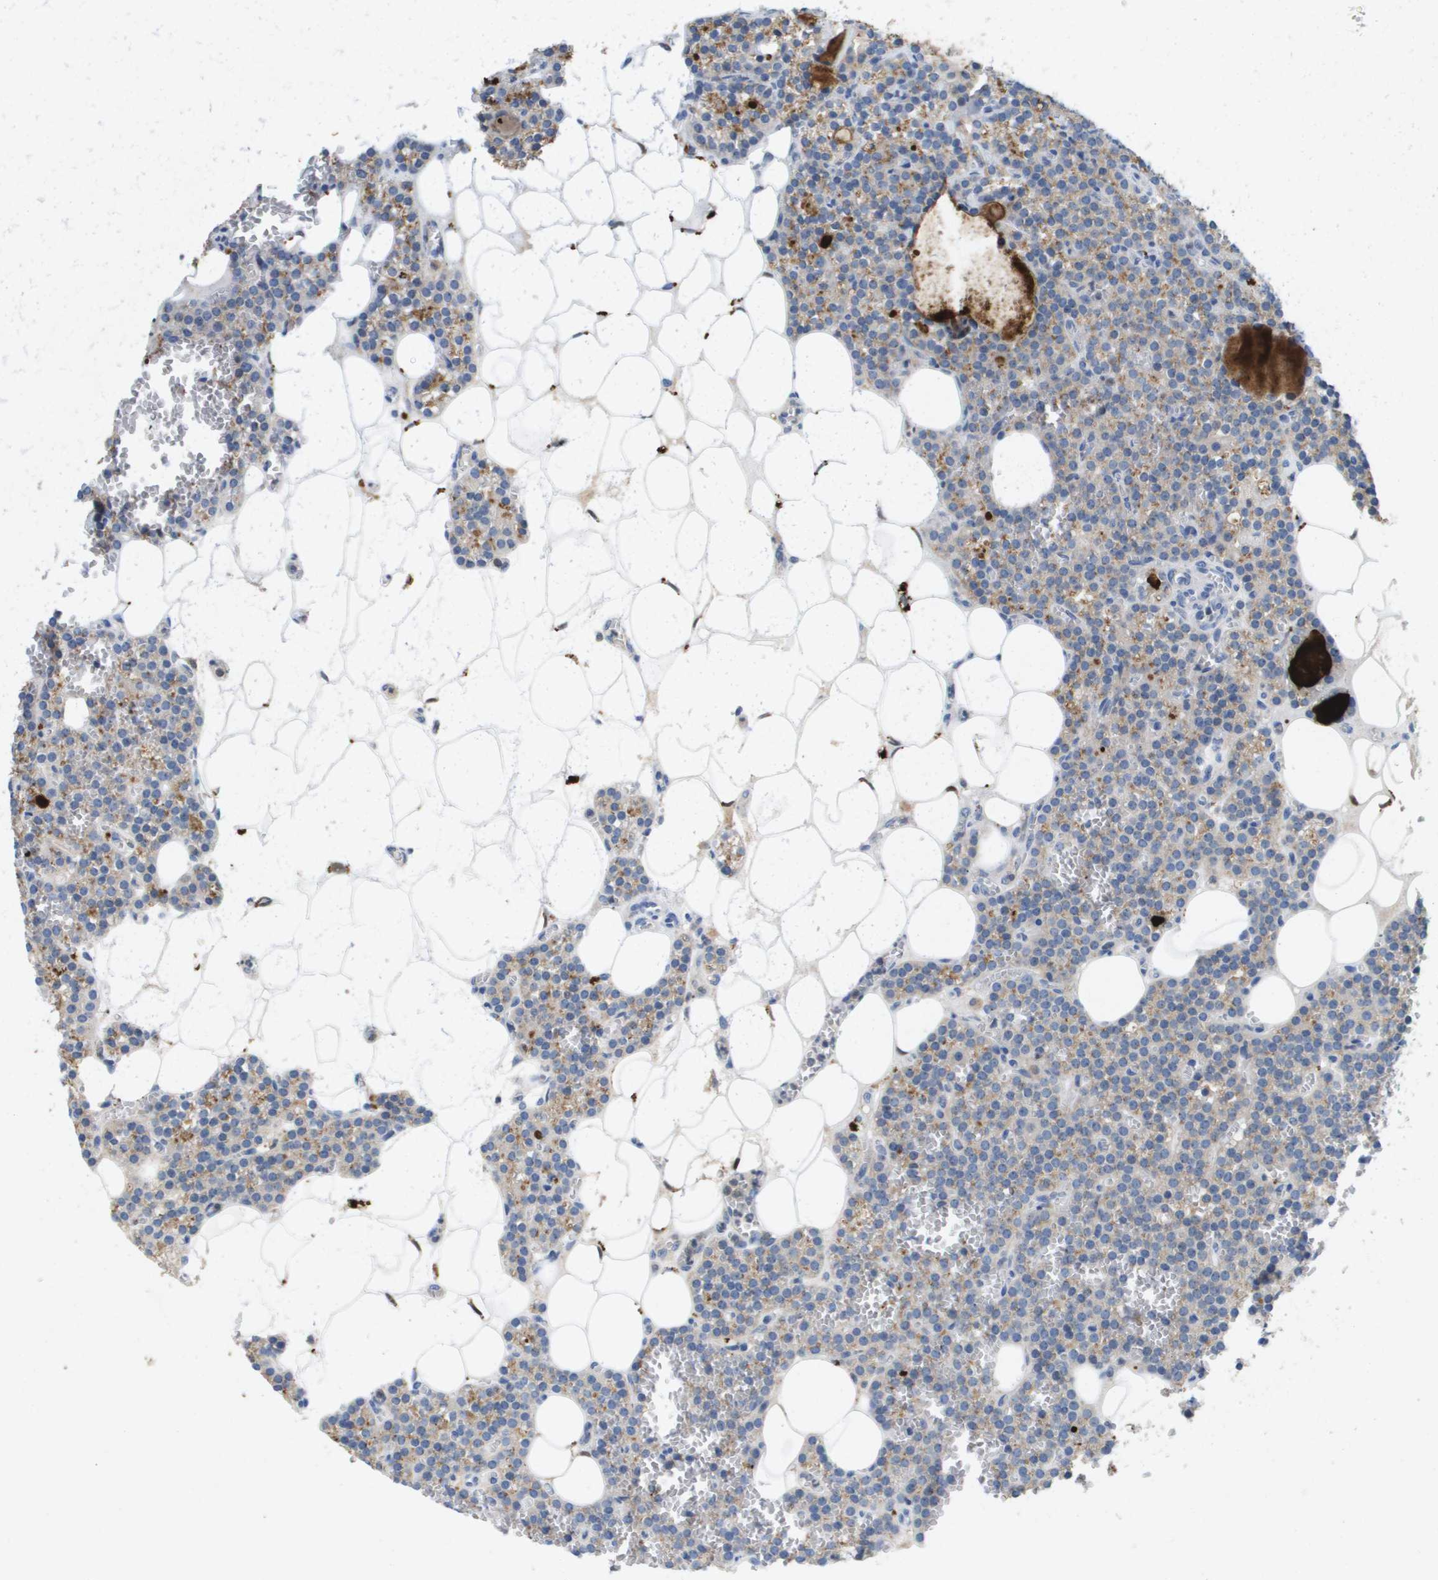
{"staining": {"intensity": "weak", "quantity": "25%-75%", "location": "cytoplasmic/membranous"}, "tissue": "parathyroid gland", "cell_type": "Glandular cells", "image_type": "normal", "snomed": [{"axis": "morphology", "description": "Normal tissue, NOS"}, {"axis": "morphology", "description": "Adenoma, NOS"}, {"axis": "topography", "description": "Parathyroid gland"}], "caption": "Unremarkable parathyroid gland exhibits weak cytoplasmic/membranous staining in approximately 25%-75% of glandular cells (DAB (3,3'-diaminobenzidine) IHC with brightfield microscopy, high magnification)..", "gene": "LIPG", "patient": {"sex": "female", "age": 58}}